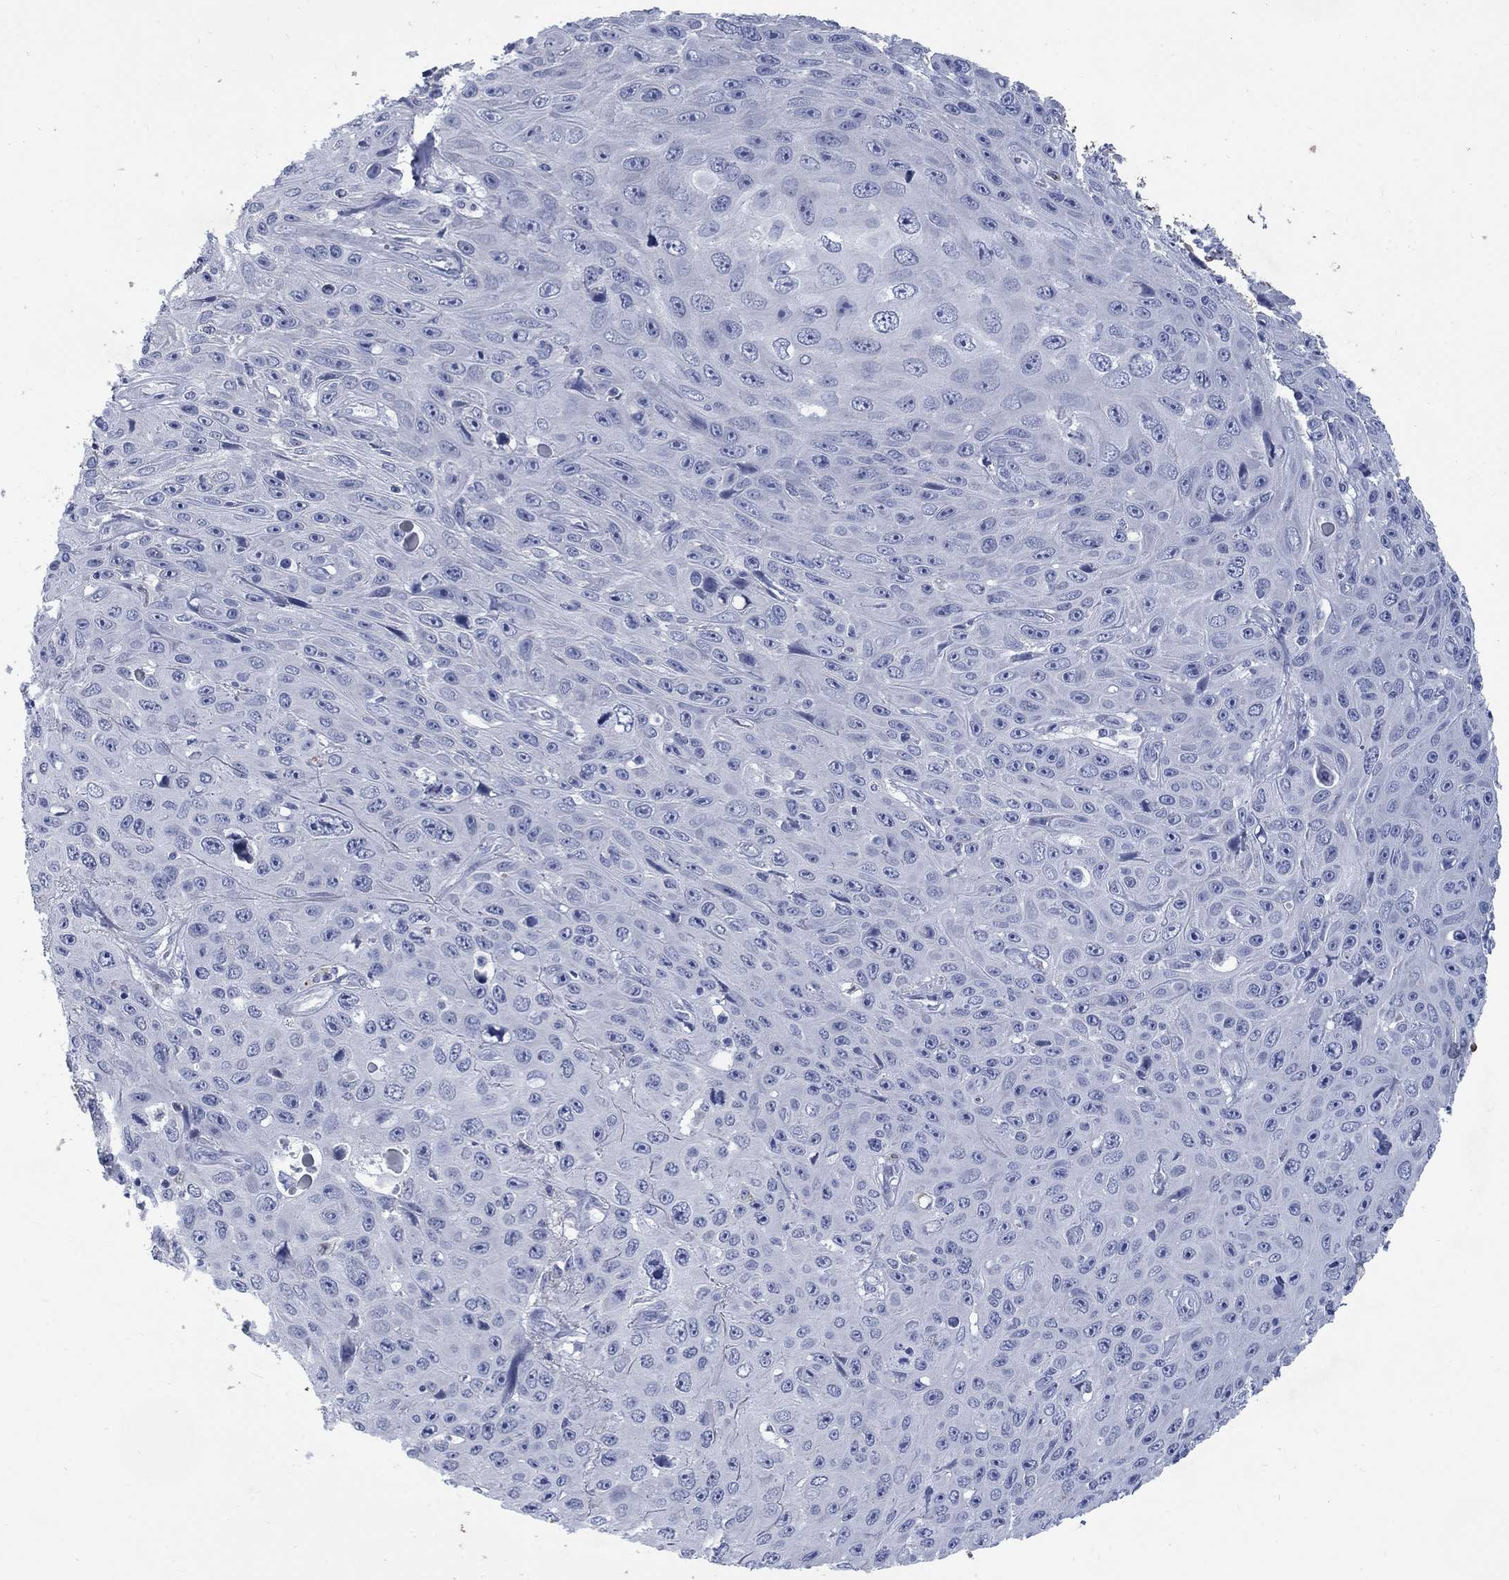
{"staining": {"intensity": "negative", "quantity": "none", "location": "none"}, "tissue": "skin cancer", "cell_type": "Tumor cells", "image_type": "cancer", "snomed": [{"axis": "morphology", "description": "Squamous cell carcinoma, NOS"}, {"axis": "topography", "description": "Skin"}], "caption": "Tumor cells are negative for brown protein staining in skin cancer (squamous cell carcinoma).", "gene": "RFTN2", "patient": {"sex": "male", "age": 82}}